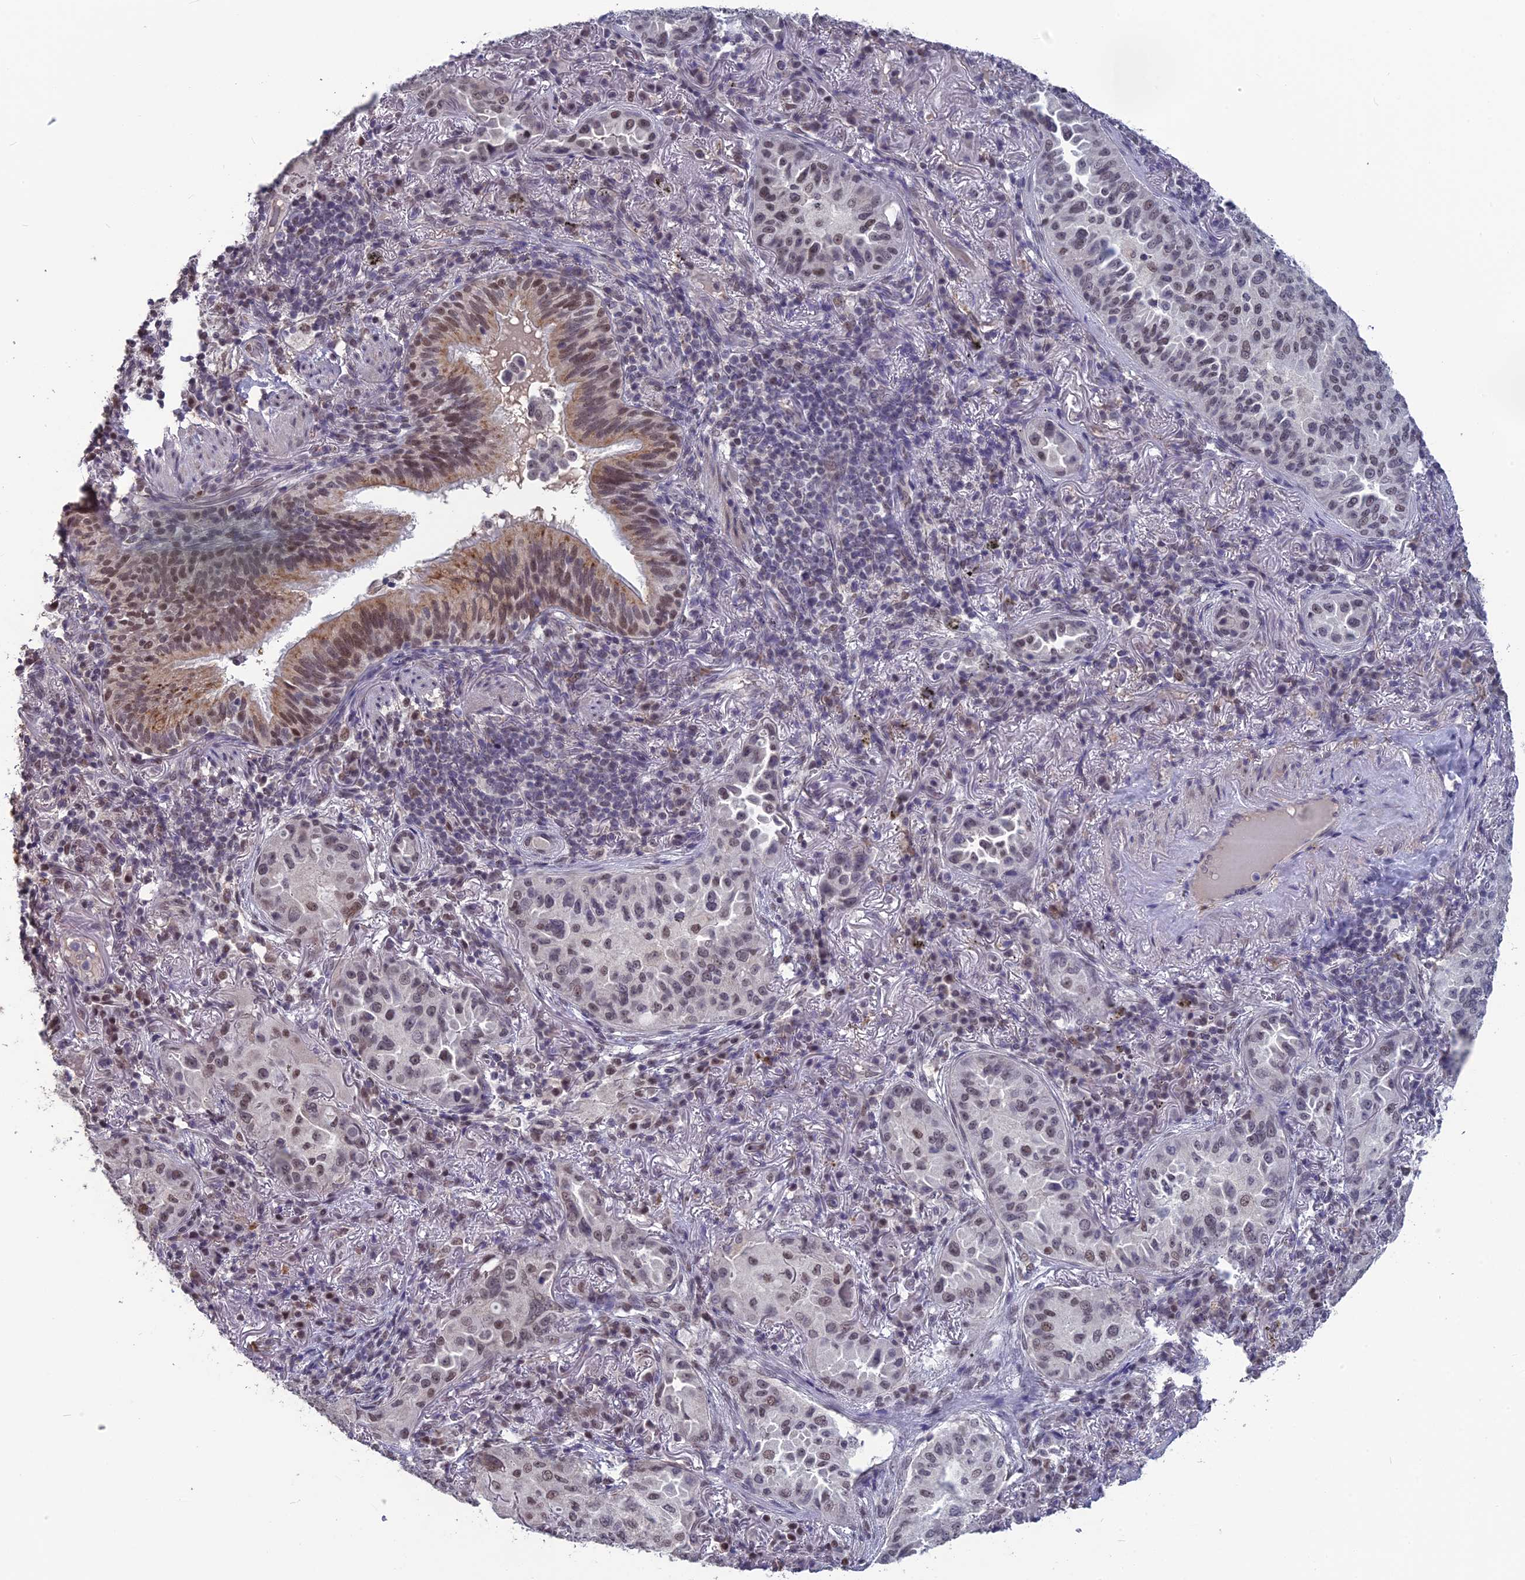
{"staining": {"intensity": "weak", "quantity": ">75%", "location": "nuclear"}, "tissue": "lung cancer", "cell_type": "Tumor cells", "image_type": "cancer", "snomed": [{"axis": "morphology", "description": "Adenocarcinoma, NOS"}, {"axis": "topography", "description": "Lung"}], "caption": "IHC histopathology image of neoplastic tissue: lung cancer (adenocarcinoma) stained using IHC displays low levels of weak protein expression localized specifically in the nuclear of tumor cells, appearing as a nuclear brown color.", "gene": "MT-CO3", "patient": {"sex": "female", "age": 69}}